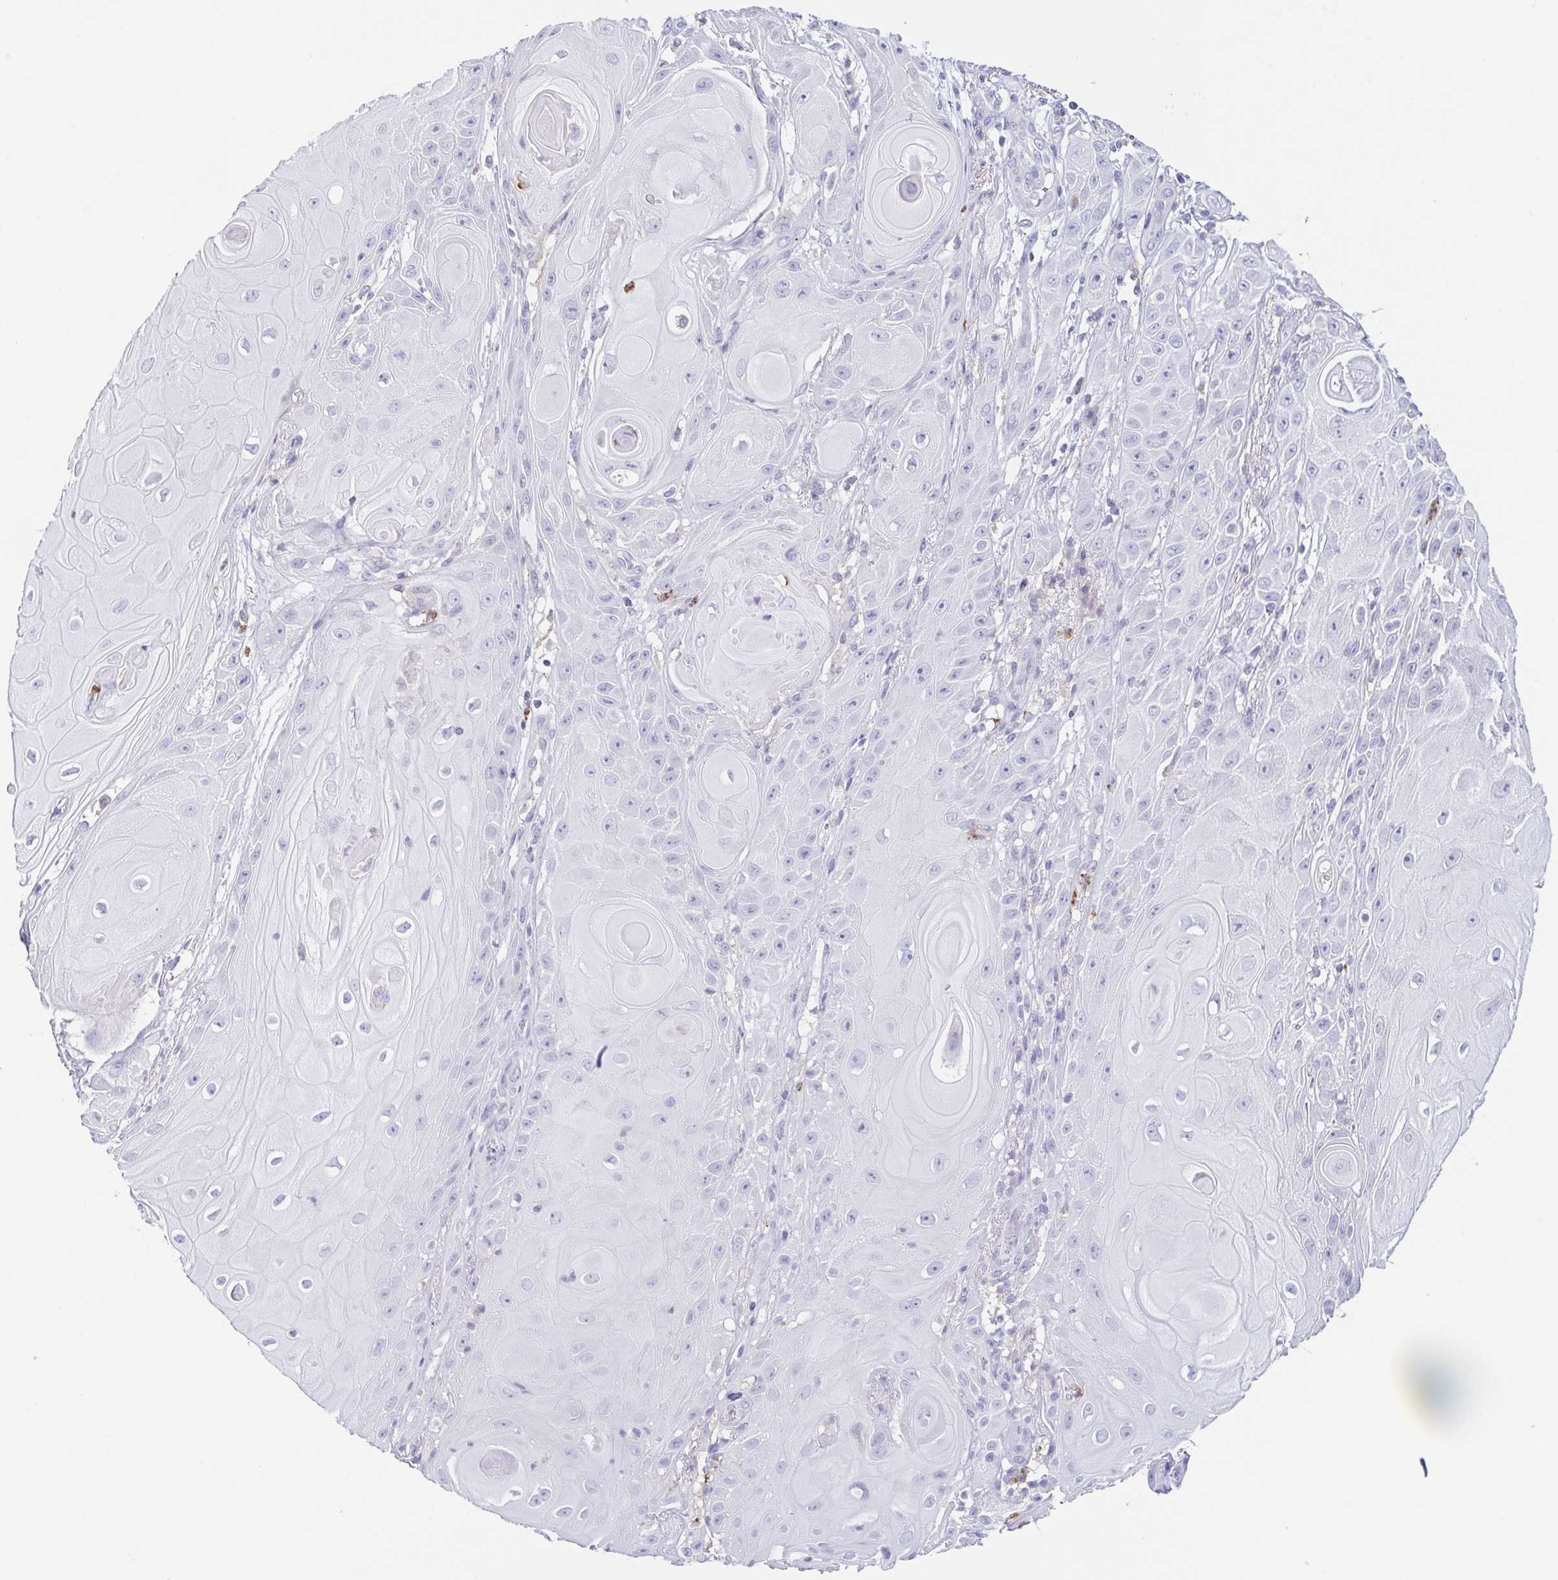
{"staining": {"intensity": "negative", "quantity": "none", "location": "none"}, "tissue": "skin cancer", "cell_type": "Tumor cells", "image_type": "cancer", "snomed": [{"axis": "morphology", "description": "Squamous cell carcinoma, NOS"}, {"axis": "topography", "description": "Skin"}], "caption": "The photomicrograph demonstrates no staining of tumor cells in skin squamous cell carcinoma. The staining is performed using DAB (3,3'-diaminobenzidine) brown chromogen with nuclei counter-stained in using hematoxylin.", "gene": "ARPP21", "patient": {"sex": "male", "age": 62}}